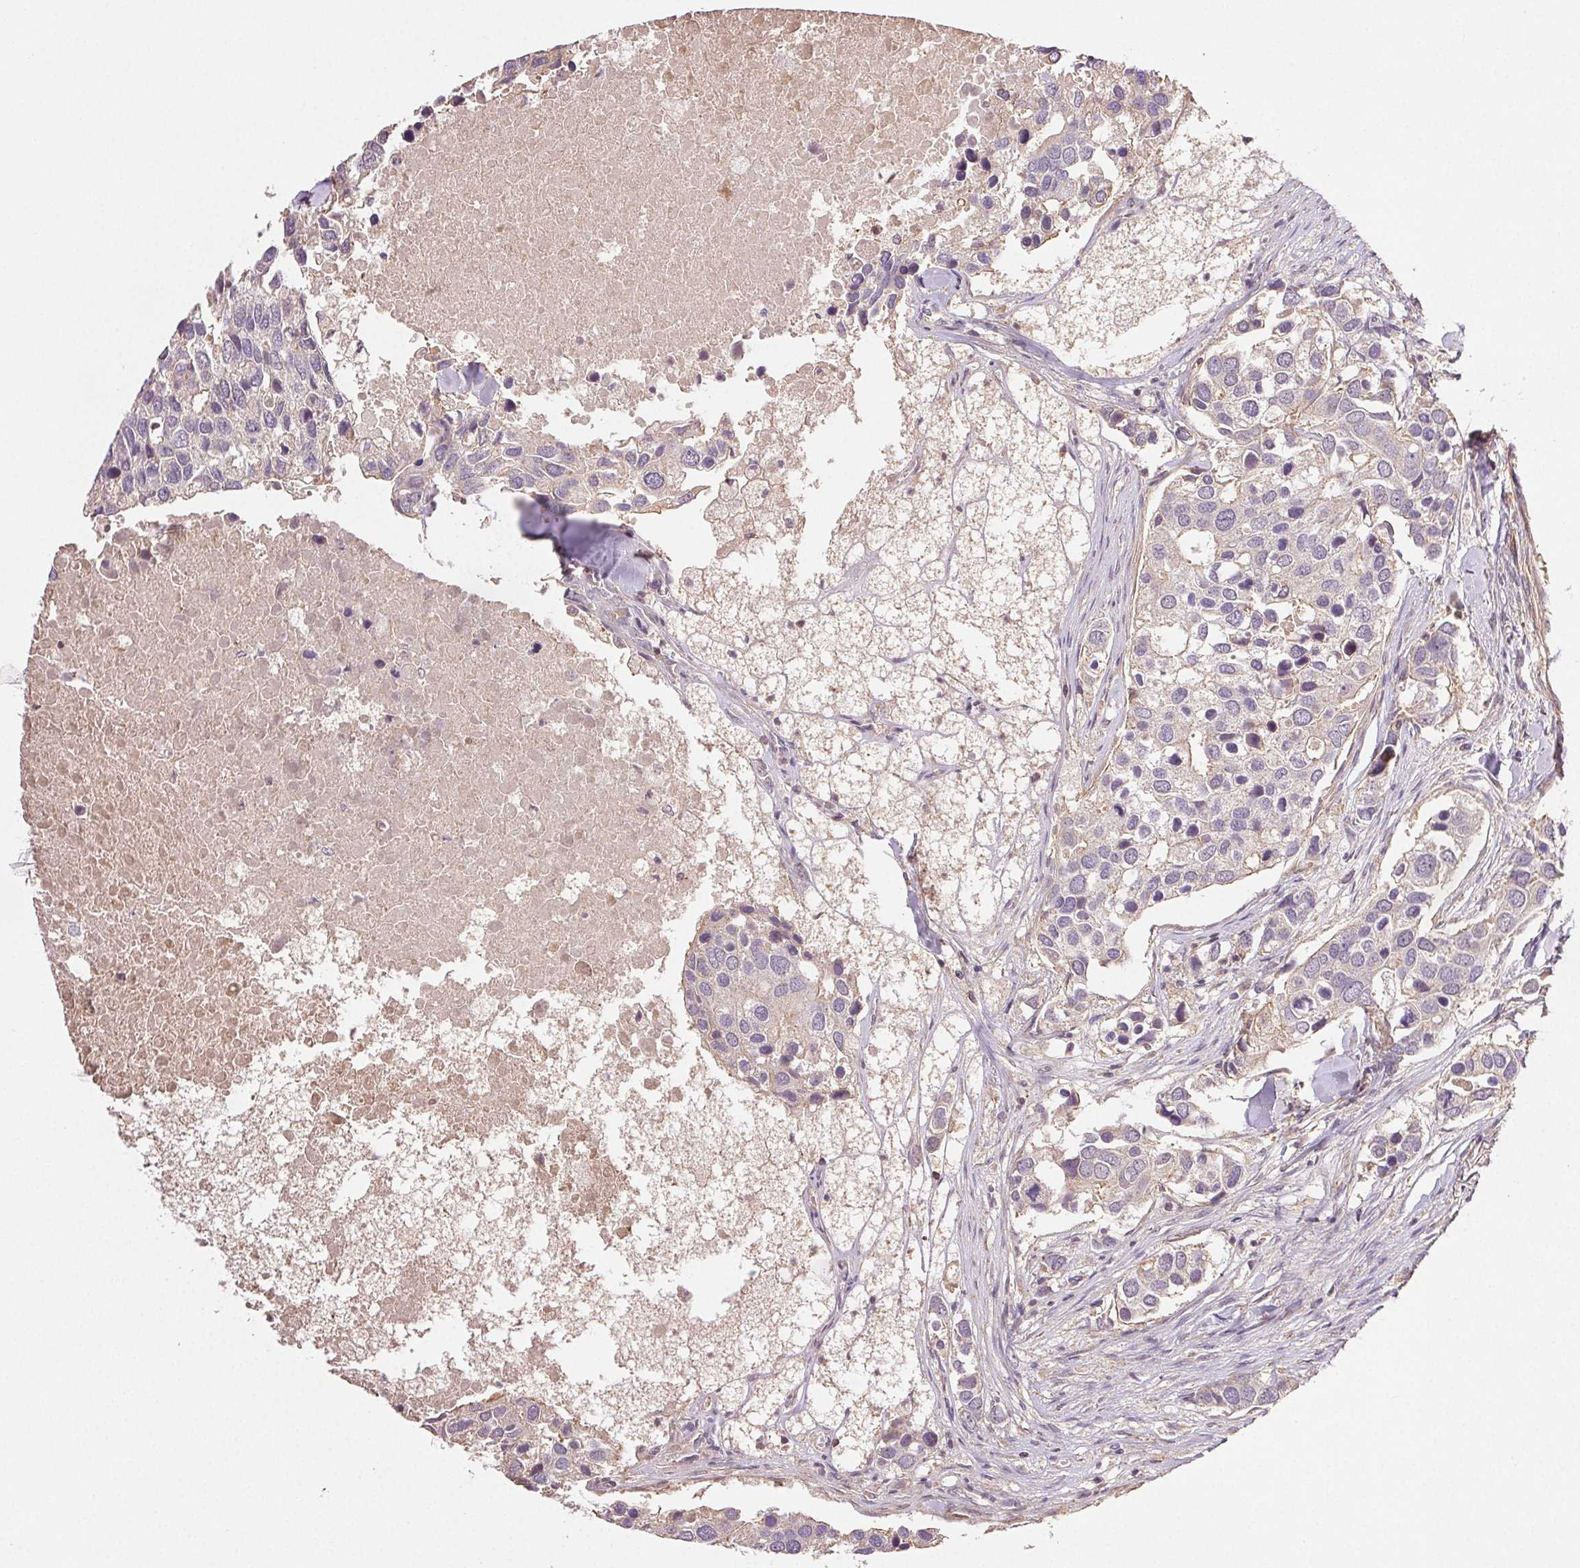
{"staining": {"intensity": "negative", "quantity": "none", "location": "none"}, "tissue": "breast cancer", "cell_type": "Tumor cells", "image_type": "cancer", "snomed": [{"axis": "morphology", "description": "Duct carcinoma"}, {"axis": "topography", "description": "Breast"}], "caption": "This is a photomicrograph of IHC staining of invasive ductal carcinoma (breast), which shows no staining in tumor cells.", "gene": "TMEM253", "patient": {"sex": "female", "age": 83}}